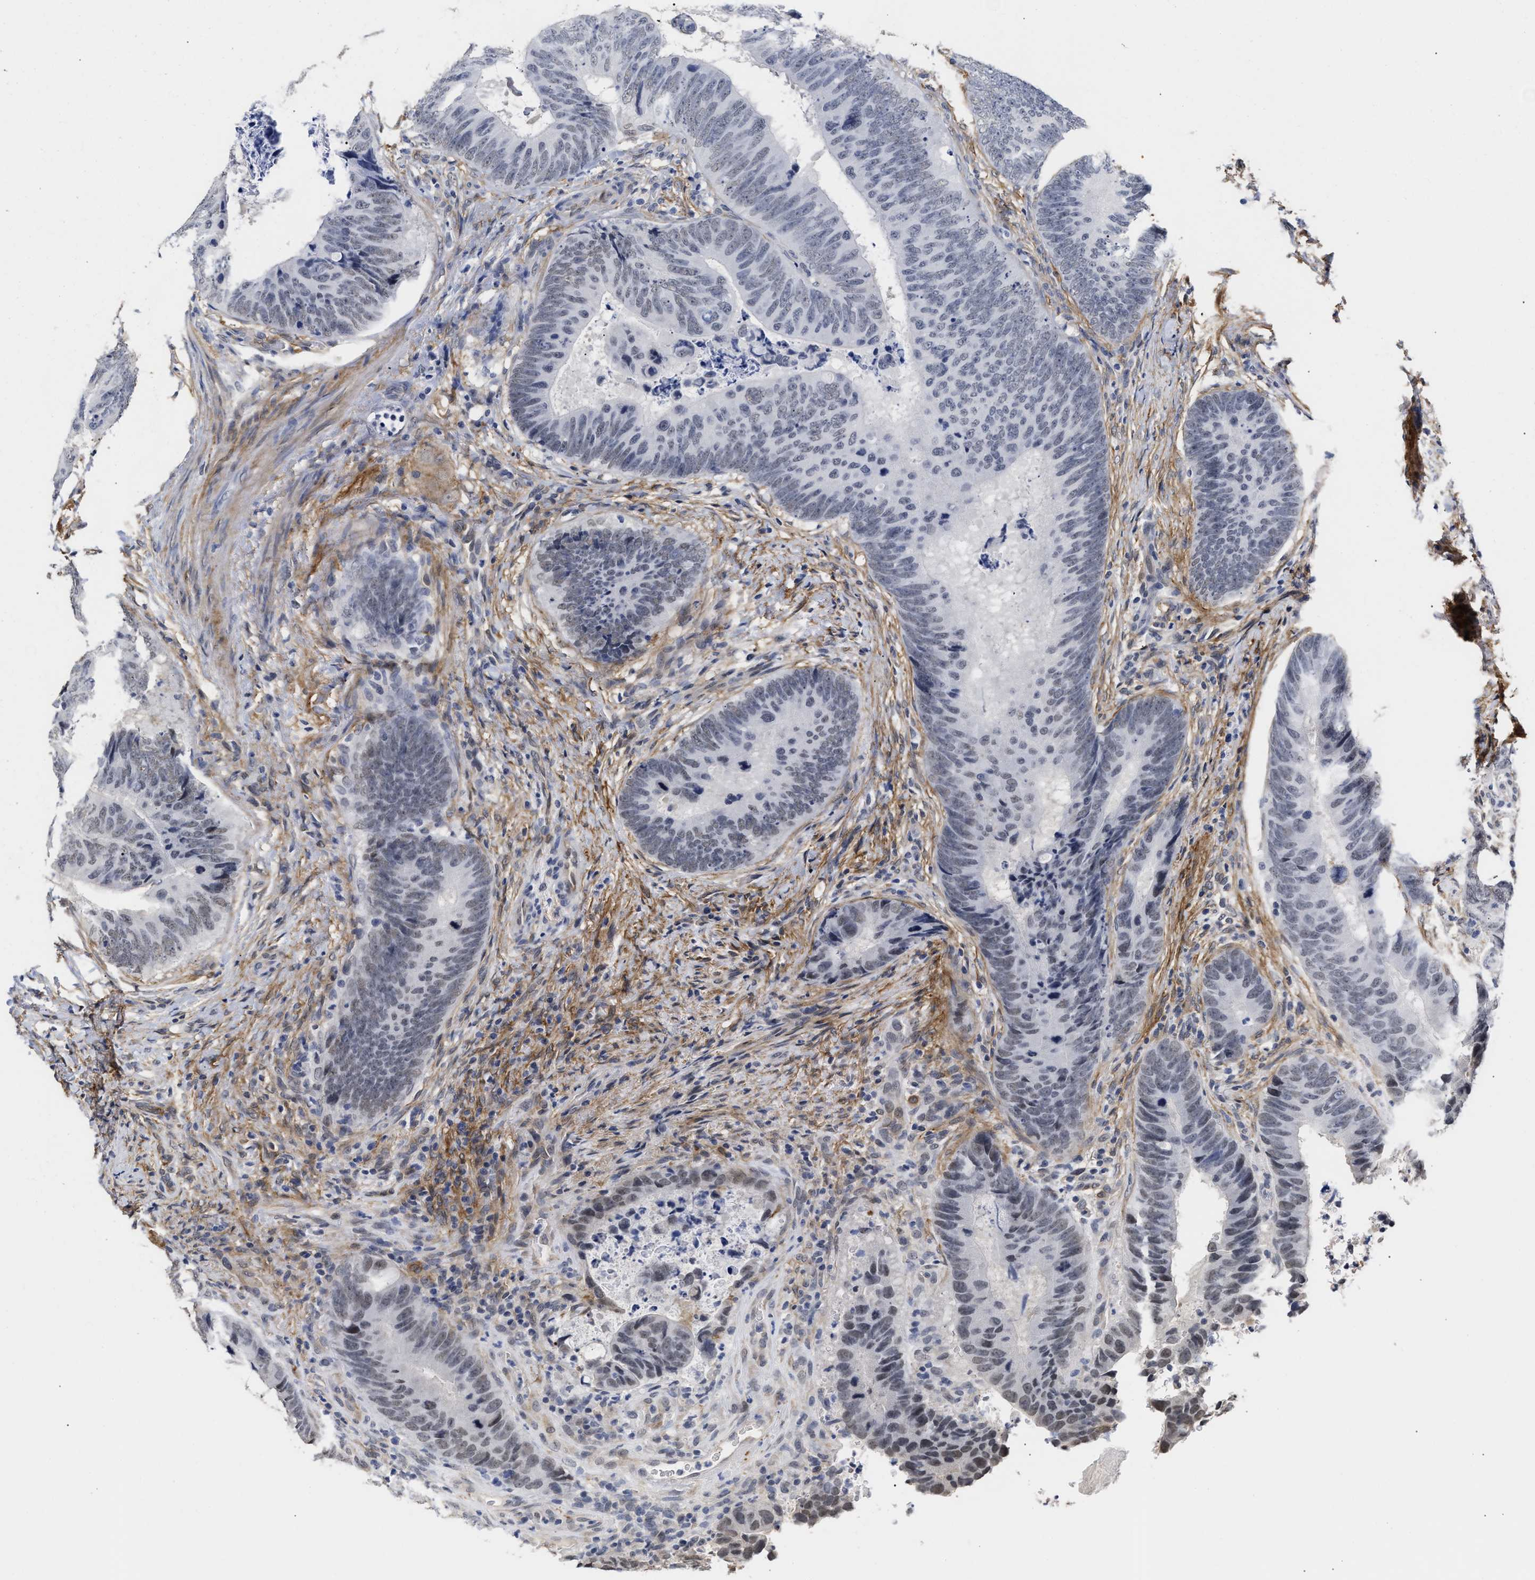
{"staining": {"intensity": "weak", "quantity": "<25%", "location": "nuclear"}, "tissue": "colorectal cancer", "cell_type": "Tumor cells", "image_type": "cancer", "snomed": [{"axis": "morphology", "description": "Adenocarcinoma, NOS"}, {"axis": "topography", "description": "Colon"}], "caption": "Image shows no protein staining in tumor cells of colorectal cancer tissue. (DAB IHC with hematoxylin counter stain).", "gene": "AHNAK2", "patient": {"sex": "male", "age": 56}}